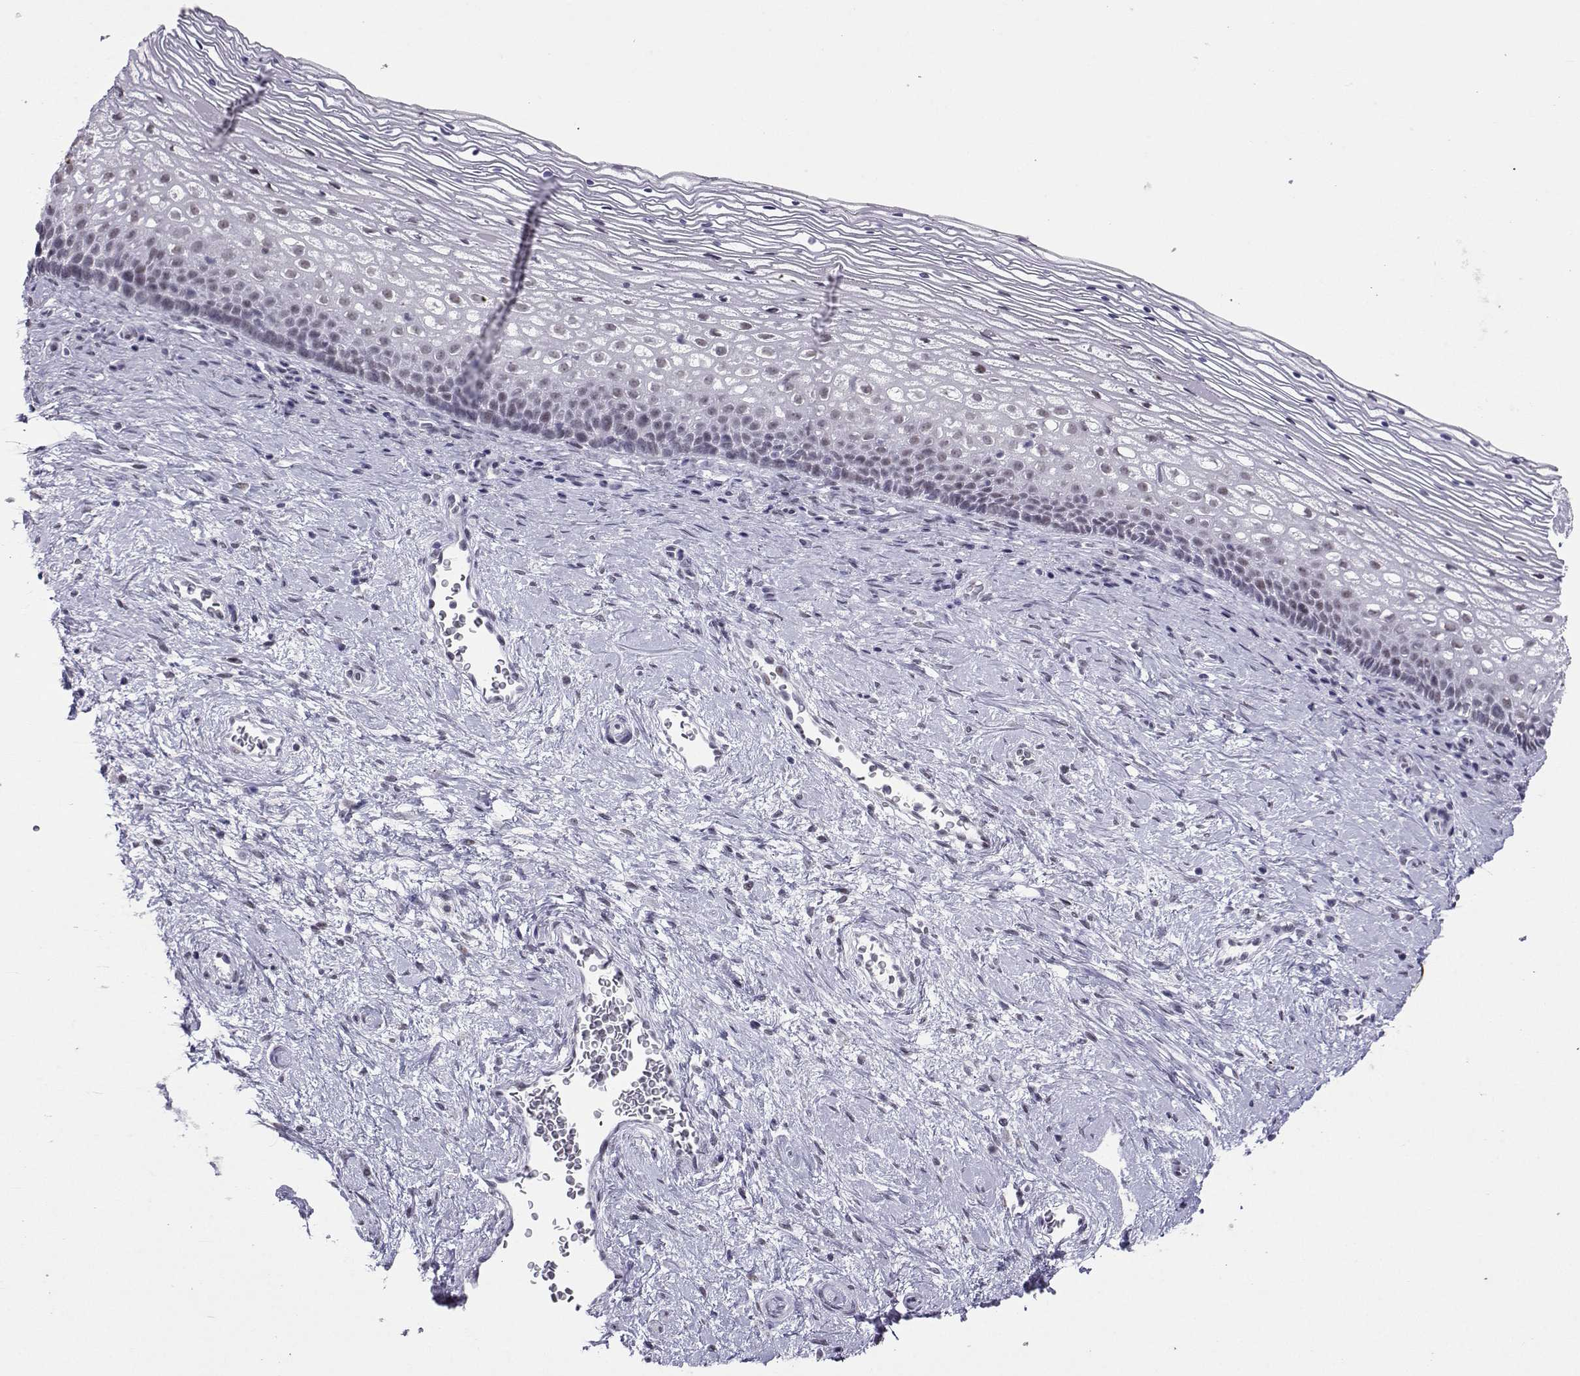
{"staining": {"intensity": "negative", "quantity": "none", "location": "none"}, "tissue": "cervix", "cell_type": "Glandular cells", "image_type": "normal", "snomed": [{"axis": "morphology", "description": "Normal tissue, NOS"}, {"axis": "topography", "description": "Cervix"}], "caption": "Immunohistochemistry (IHC) image of normal cervix: cervix stained with DAB displays no significant protein expression in glandular cells. Brightfield microscopy of immunohistochemistry (IHC) stained with DAB (3,3'-diaminobenzidine) (brown) and hematoxylin (blue), captured at high magnification.", "gene": "LORICRIN", "patient": {"sex": "female", "age": 34}}